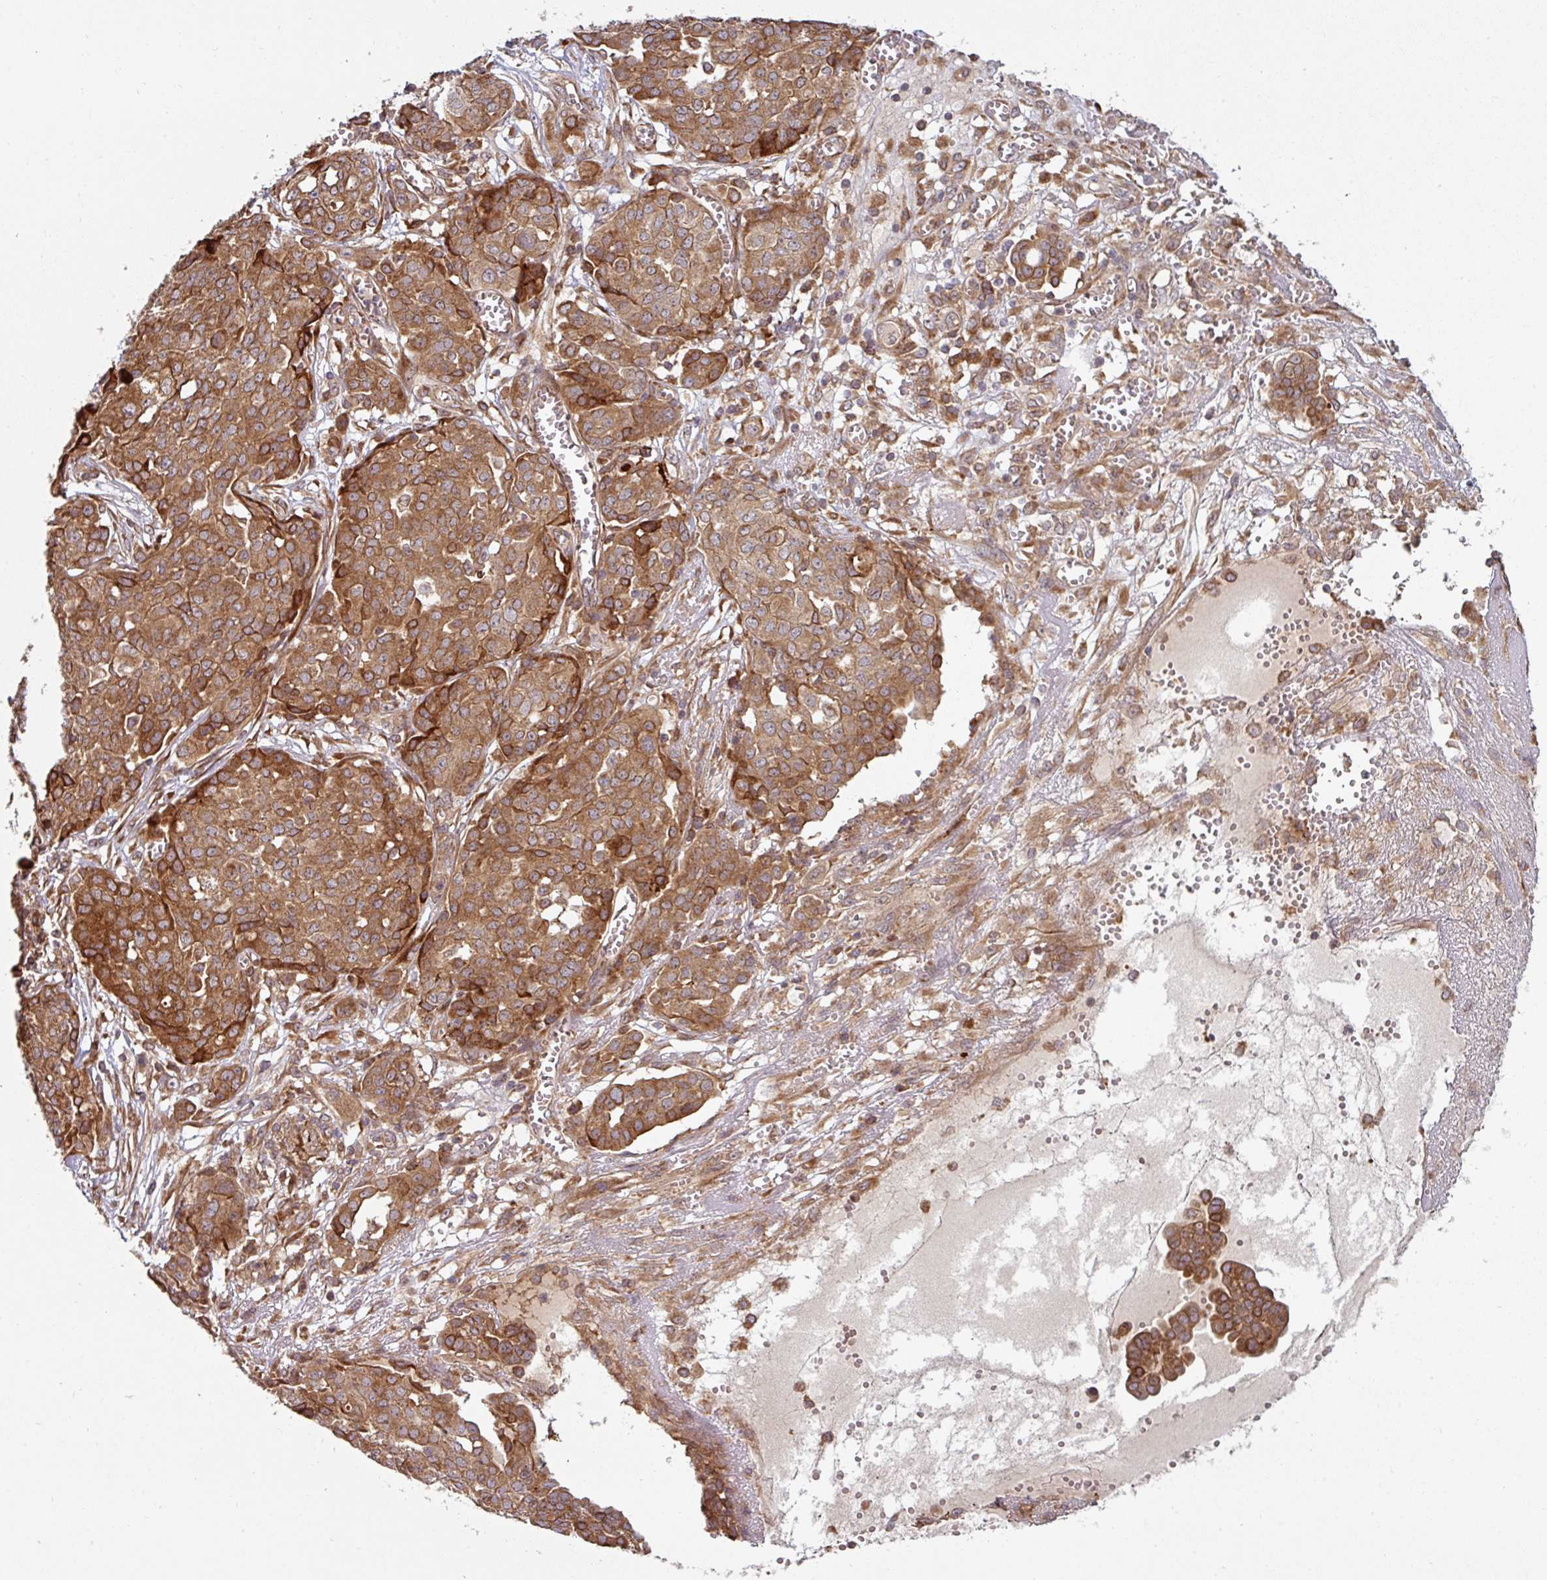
{"staining": {"intensity": "moderate", "quantity": ">75%", "location": "cytoplasmic/membranous"}, "tissue": "ovarian cancer", "cell_type": "Tumor cells", "image_type": "cancer", "snomed": [{"axis": "morphology", "description": "Cystadenocarcinoma, serous, NOS"}, {"axis": "topography", "description": "Soft tissue"}, {"axis": "topography", "description": "Ovary"}], "caption": "Protein expression analysis of ovarian cancer (serous cystadenocarcinoma) displays moderate cytoplasmic/membranous expression in about >75% of tumor cells.", "gene": "RAB5A", "patient": {"sex": "female", "age": 57}}